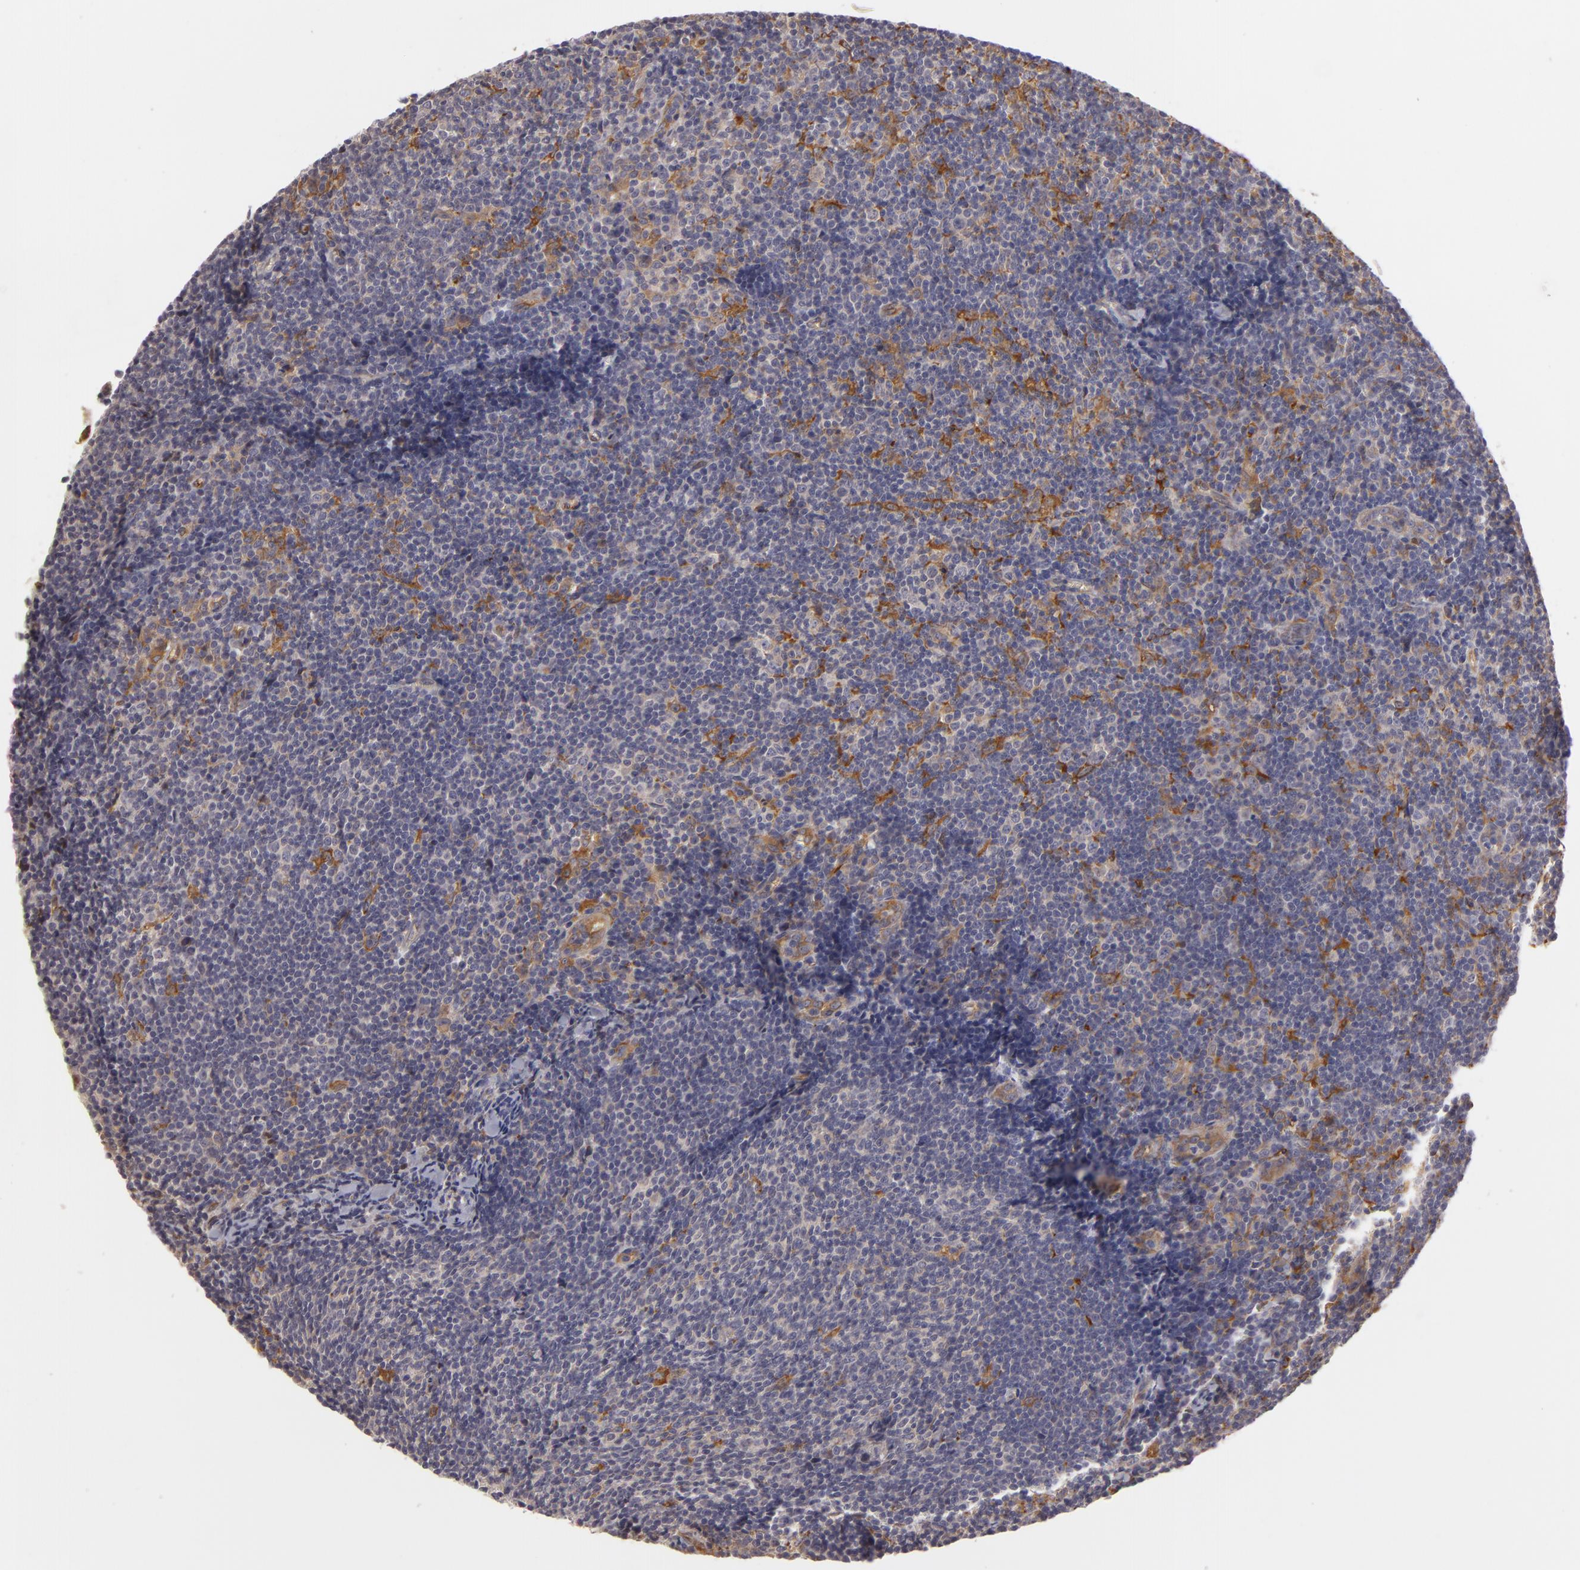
{"staining": {"intensity": "moderate", "quantity": "<25%", "location": "cytoplasmic/membranous"}, "tissue": "lymphoma", "cell_type": "Tumor cells", "image_type": "cancer", "snomed": [{"axis": "morphology", "description": "Malignant lymphoma, non-Hodgkin's type, Low grade"}, {"axis": "topography", "description": "Lymph node"}], "caption": "Protein expression analysis of malignant lymphoma, non-Hodgkin's type (low-grade) displays moderate cytoplasmic/membranous expression in approximately <25% of tumor cells. (DAB (3,3'-diaminobenzidine) IHC with brightfield microscopy, high magnification).", "gene": "ZNF229", "patient": {"sex": "male", "age": 49}}